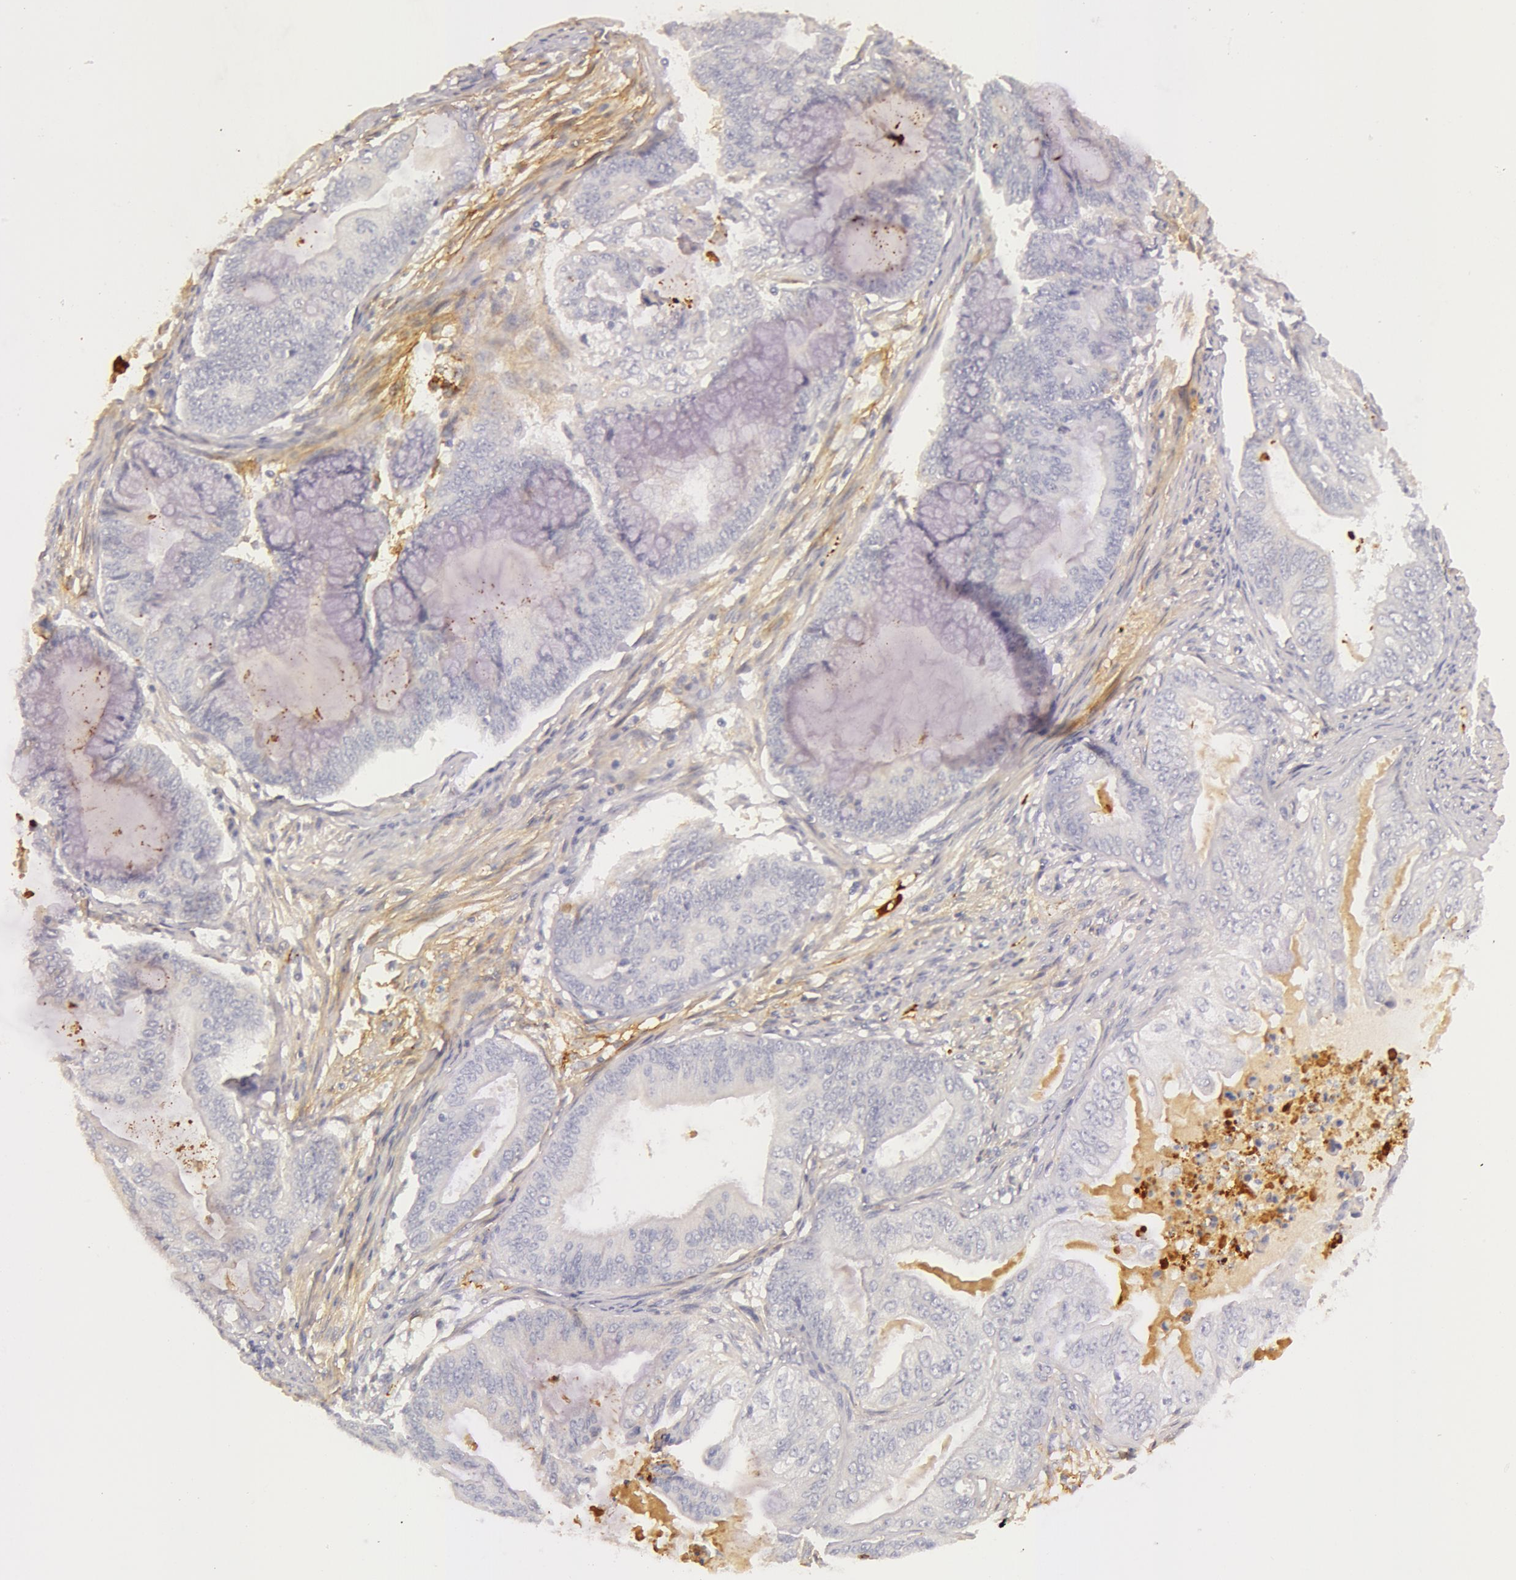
{"staining": {"intensity": "negative", "quantity": "none", "location": "none"}, "tissue": "endometrial cancer", "cell_type": "Tumor cells", "image_type": "cancer", "snomed": [{"axis": "morphology", "description": "Adenocarcinoma, NOS"}, {"axis": "topography", "description": "Endometrium"}], "caption": "DAB (3,3'-diaminobenzidine) immunohistochemical staining of endometrial cancer demonstrates no significant expression in tumor cells.", "gene": "C4BPA", "patient": {"sex": "female", "age": 63}}